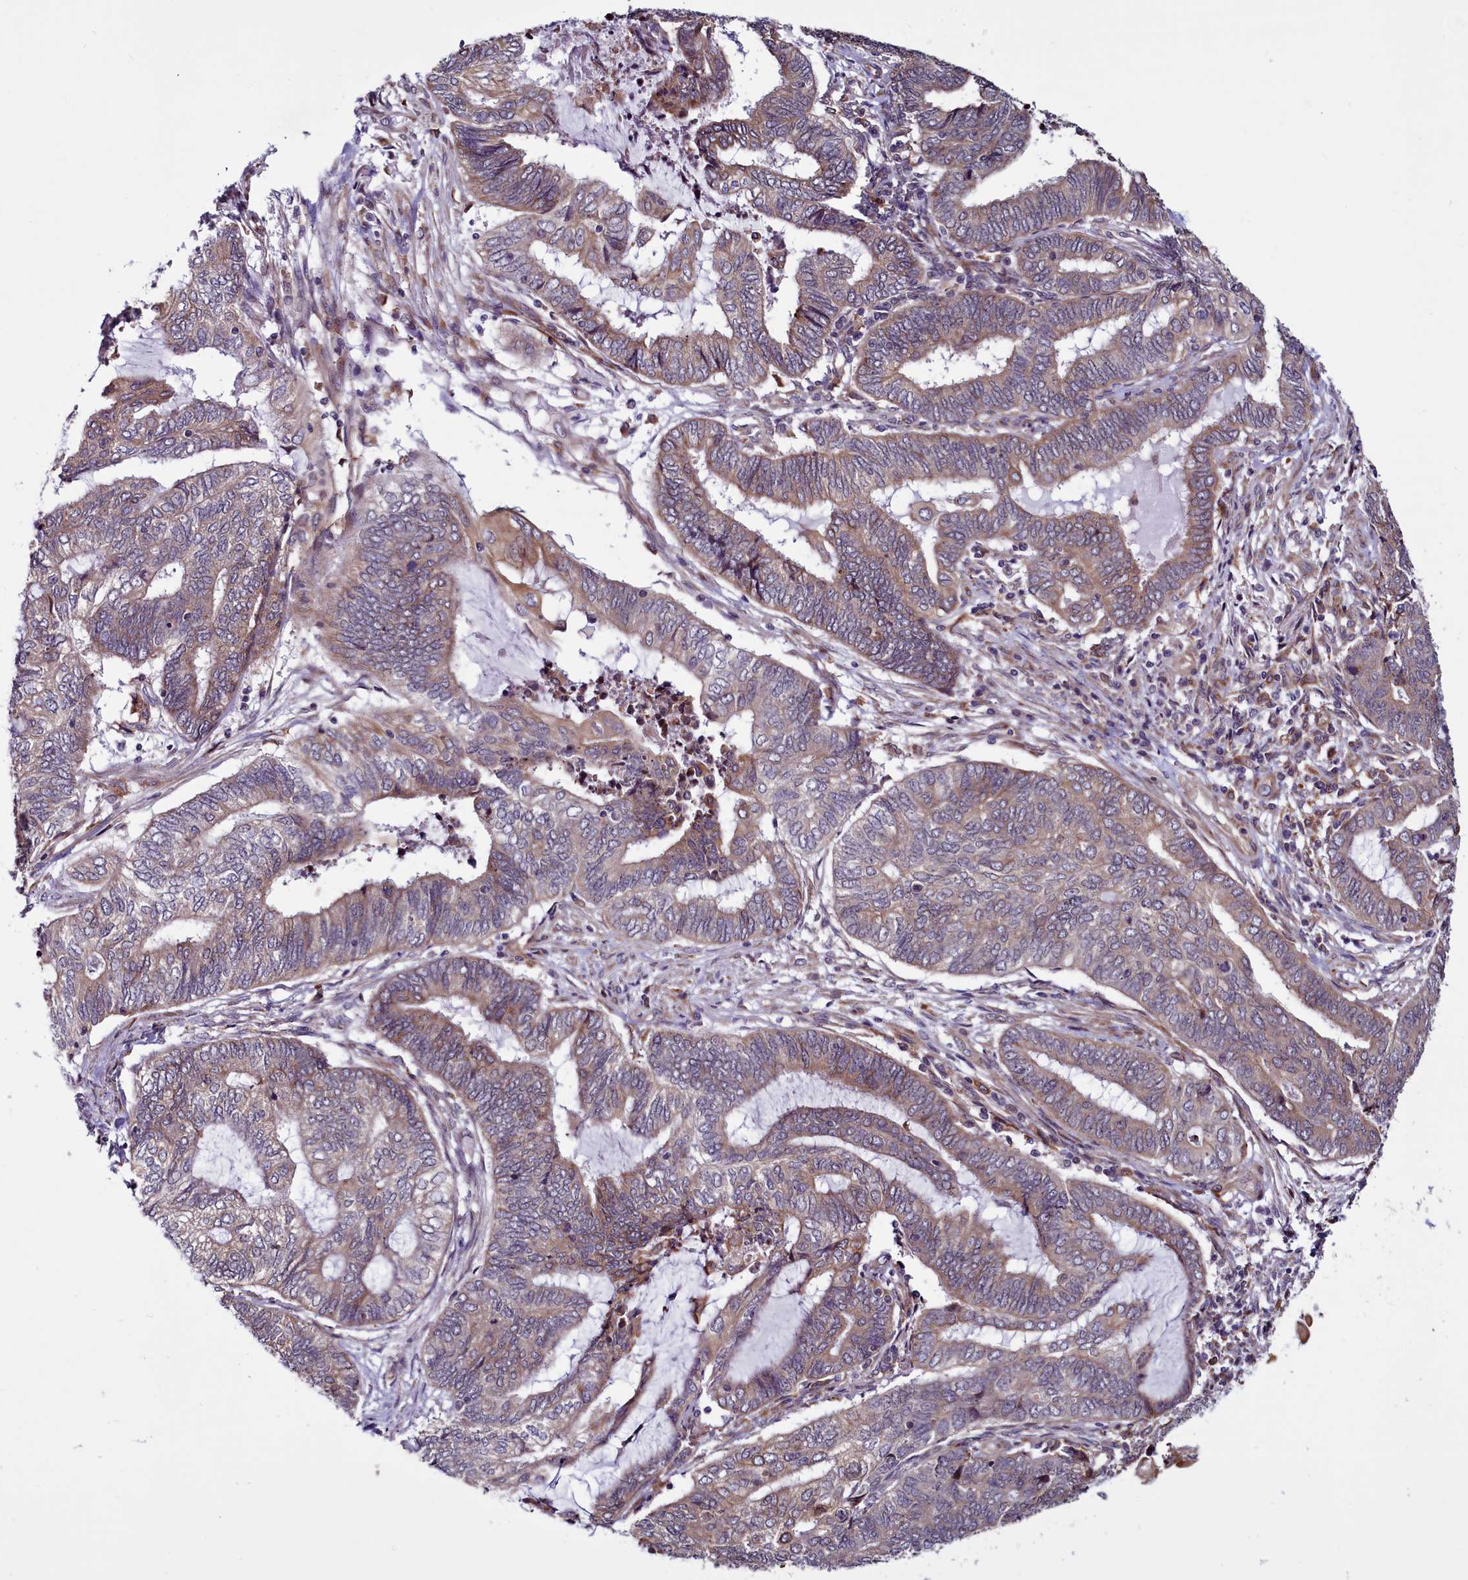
{"staining": {"intensity": "moderate", "quantity": "25%-75%", "location": "cytoplasmic/membranous"}, "tissue": "endometrial cancer", "cell_type": "Tumor cells", "image_type": "cancer", "snomed": [{"axis": "morphology", "description": "Adenocarcinoma, NOS"}, {"axis": "topography", "description": "Uterus"}, {"axis": "topography", "description": "Endometrium"}], "caption": "Immunohistochemical staining of endometrial cancer (adenocarcinoma) displays medium levels of moderate cytoplasmic/membranous protein positivity in approximately 25%-75% of tumor cells. (brown staining indicates protein expression, while blue staining denotes nuclei).", "gene": "MCRIP1", "patient": {"sex": "female", "age": 70}}